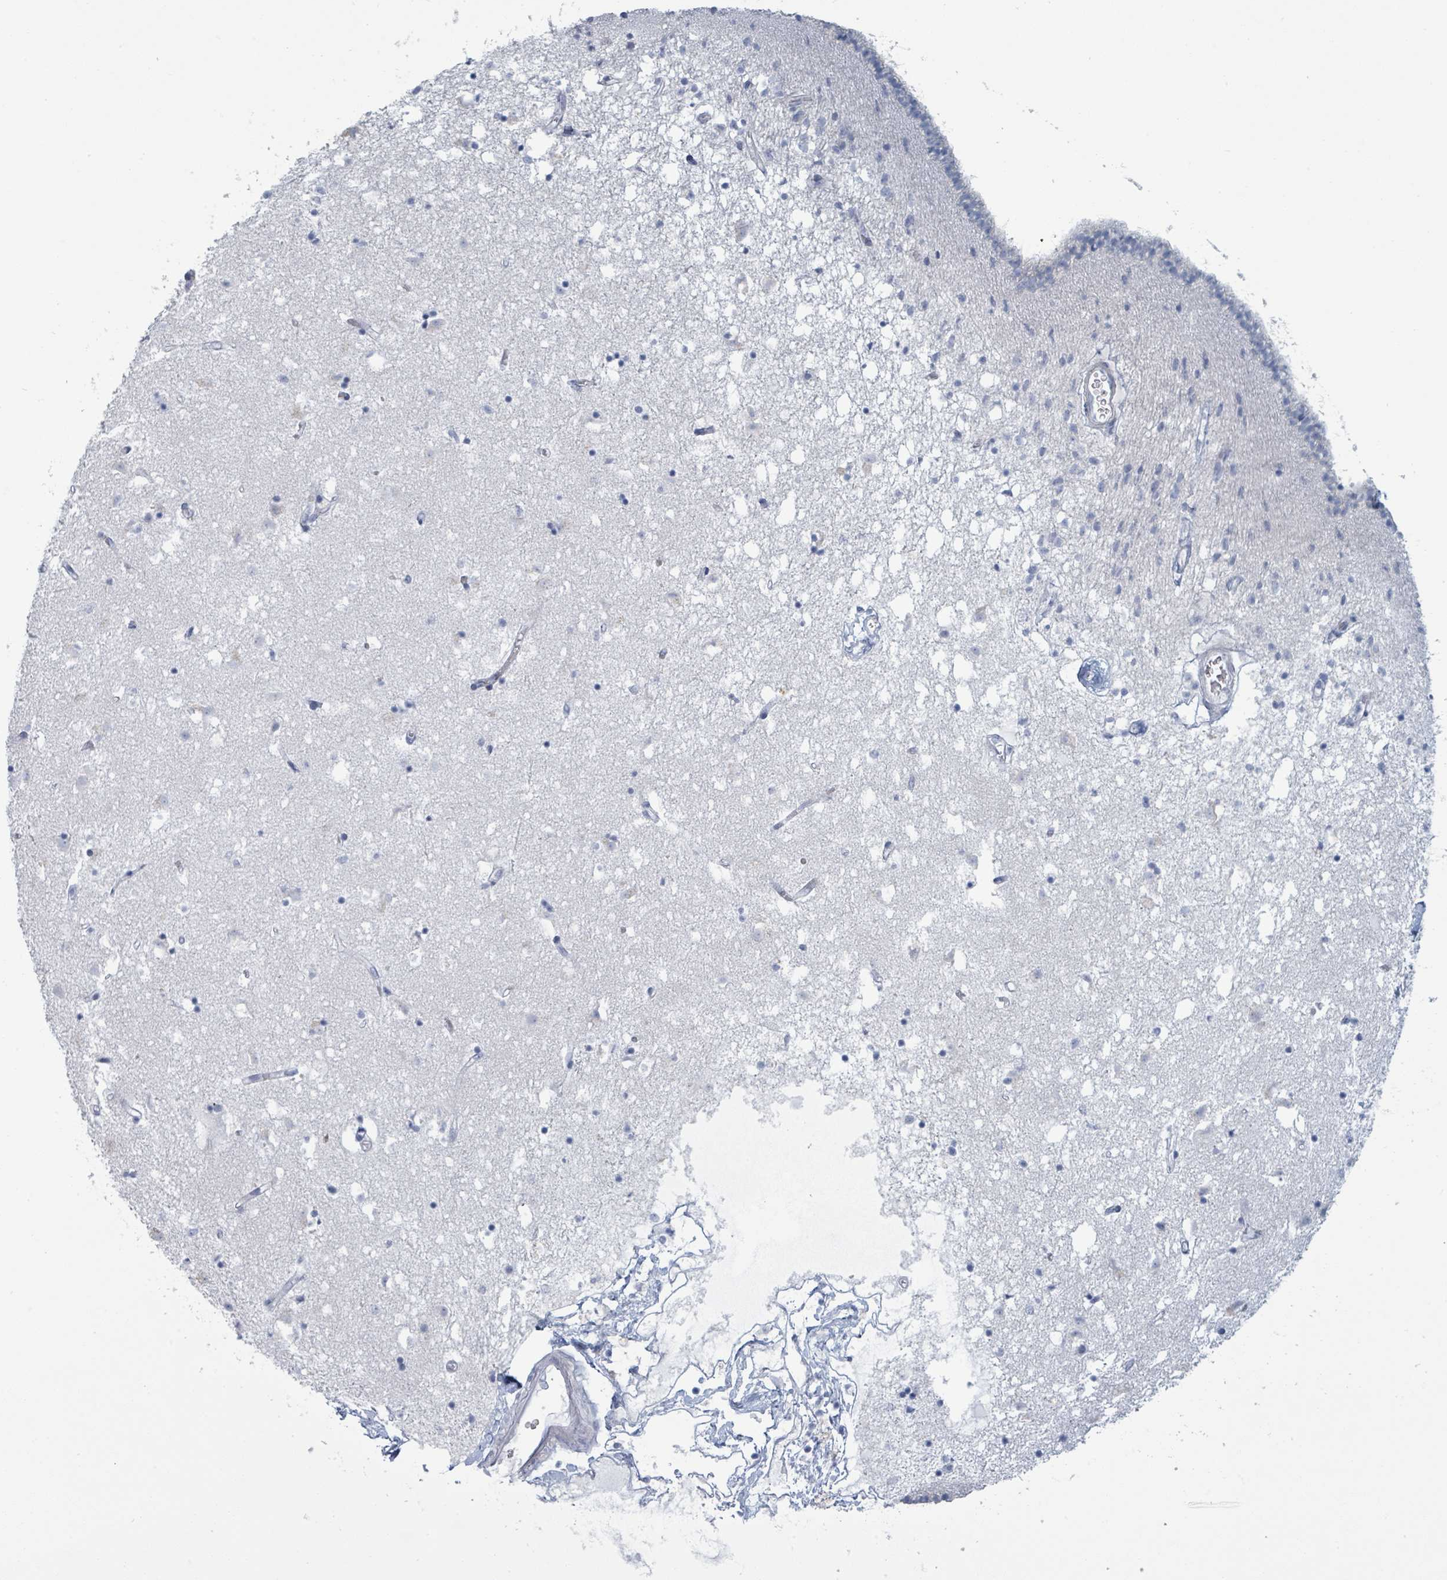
{"staining": {"intensity": "negative", "quantity": "none", "location": "none"}, "tissue": "caudate", "cell_type": "Glial cells", "image_type": "normal", "snomed": [{"axis": "morphology", "description": "Normal tissue, NOS"}, {"axis": "topography", "description": "Lateral ventricle wall"}], "caption": "A high-resolution photomicrograph shows immunohistochemistry (IHC) staining of unremarkable caudate, which shows no significant expression in glial cells.", "gene": "VPS13D", "patient": {"sex": "male", "age": 58}}